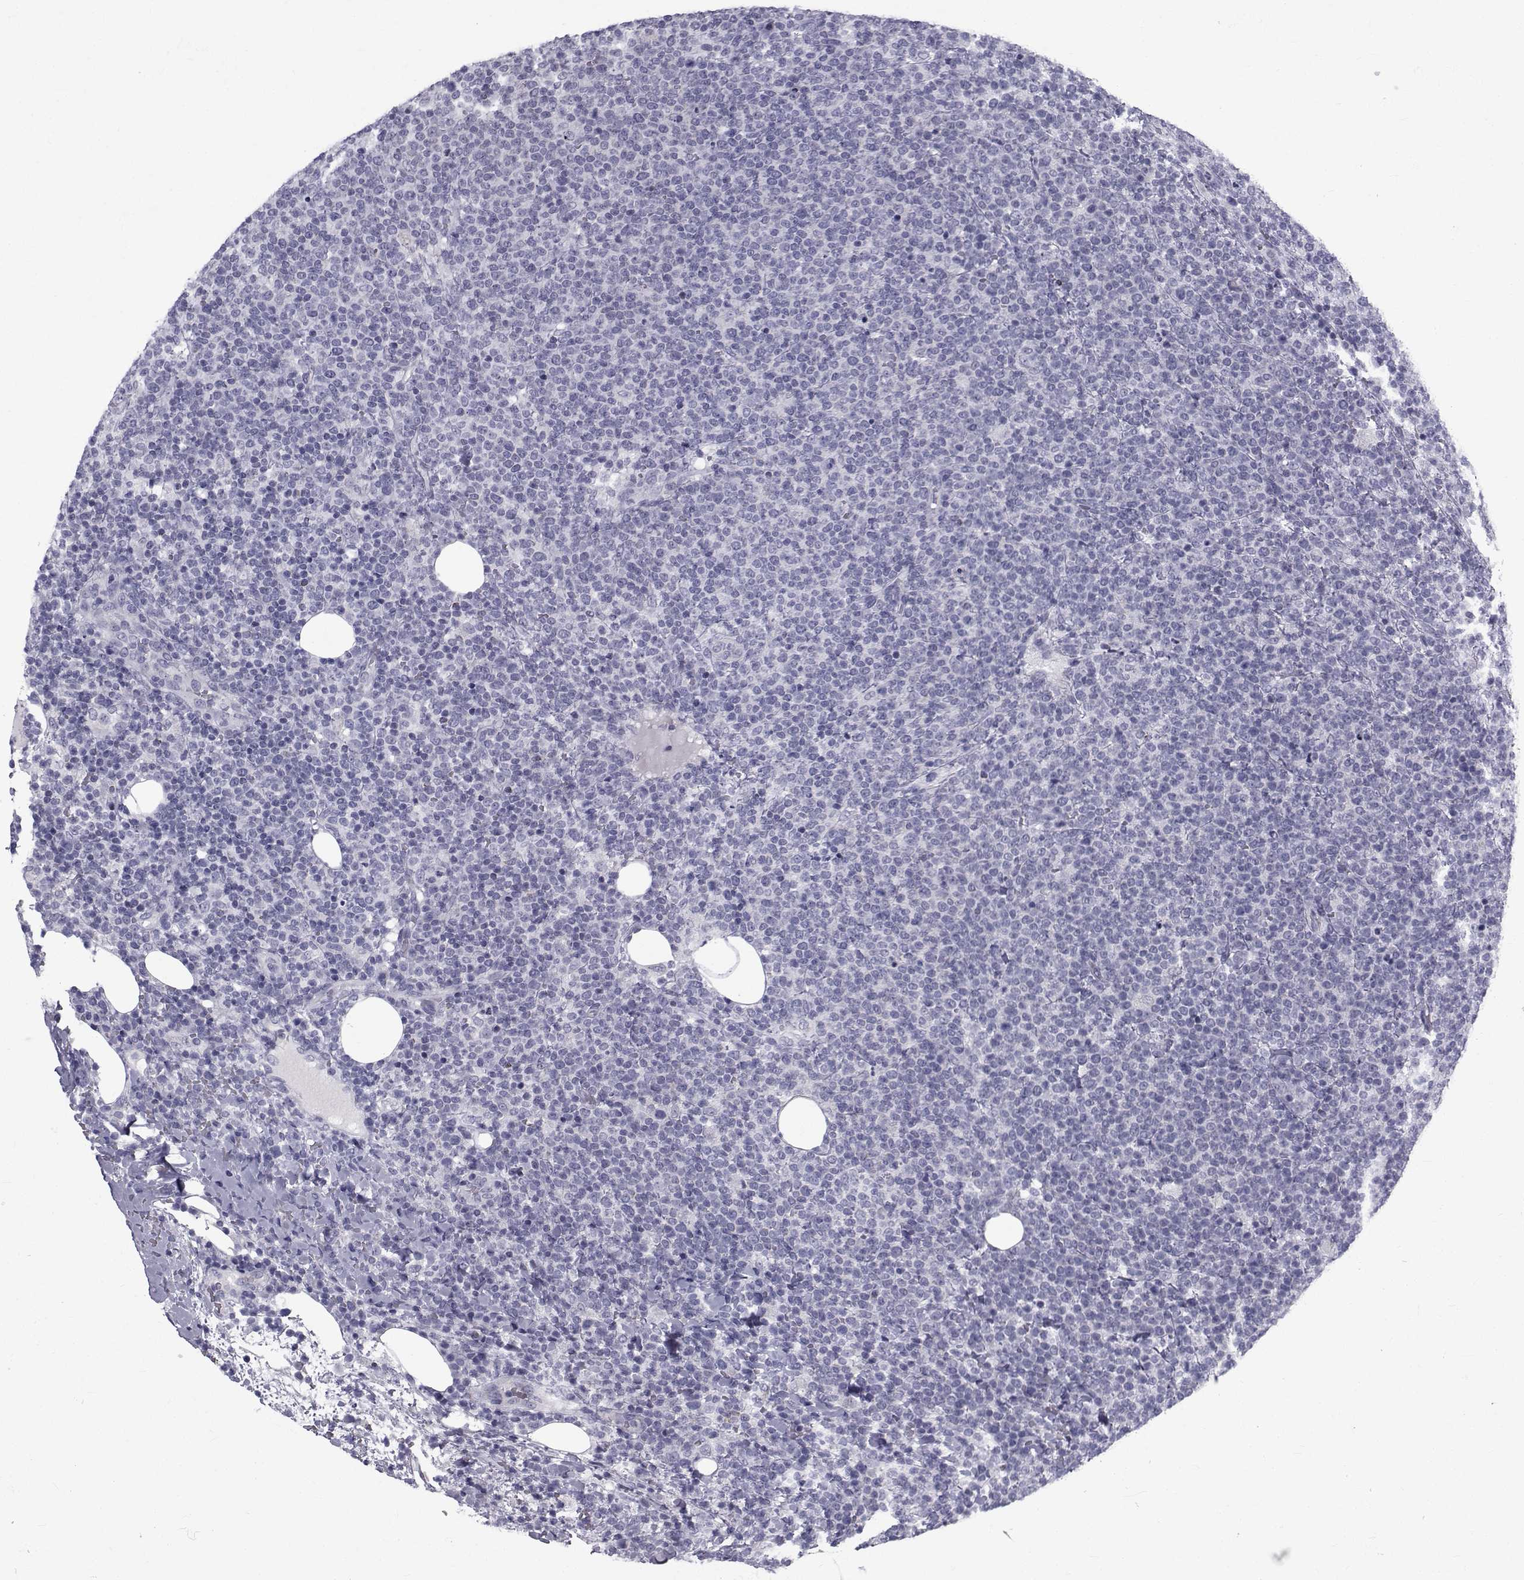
{"staining": {"intensity": "negative", "quantity": "none", "location": "none"}, "tissue": "lymphoma", "cell_type": "Tumor cells", "image_type": "cancer", "snomed": [{"axis": "morphology", "description": "Malignant lymphoma, non-Hodgkin's type, High grade"}, {"axis": "topography", "description": "Lymph node"}], "caption": "An IHC photomicrograph of lymphoma is shown. There is no staining in tumor cells of lymphoma.", "gene": "FDXR", "patient": {"sex": "male", "age": 61}}